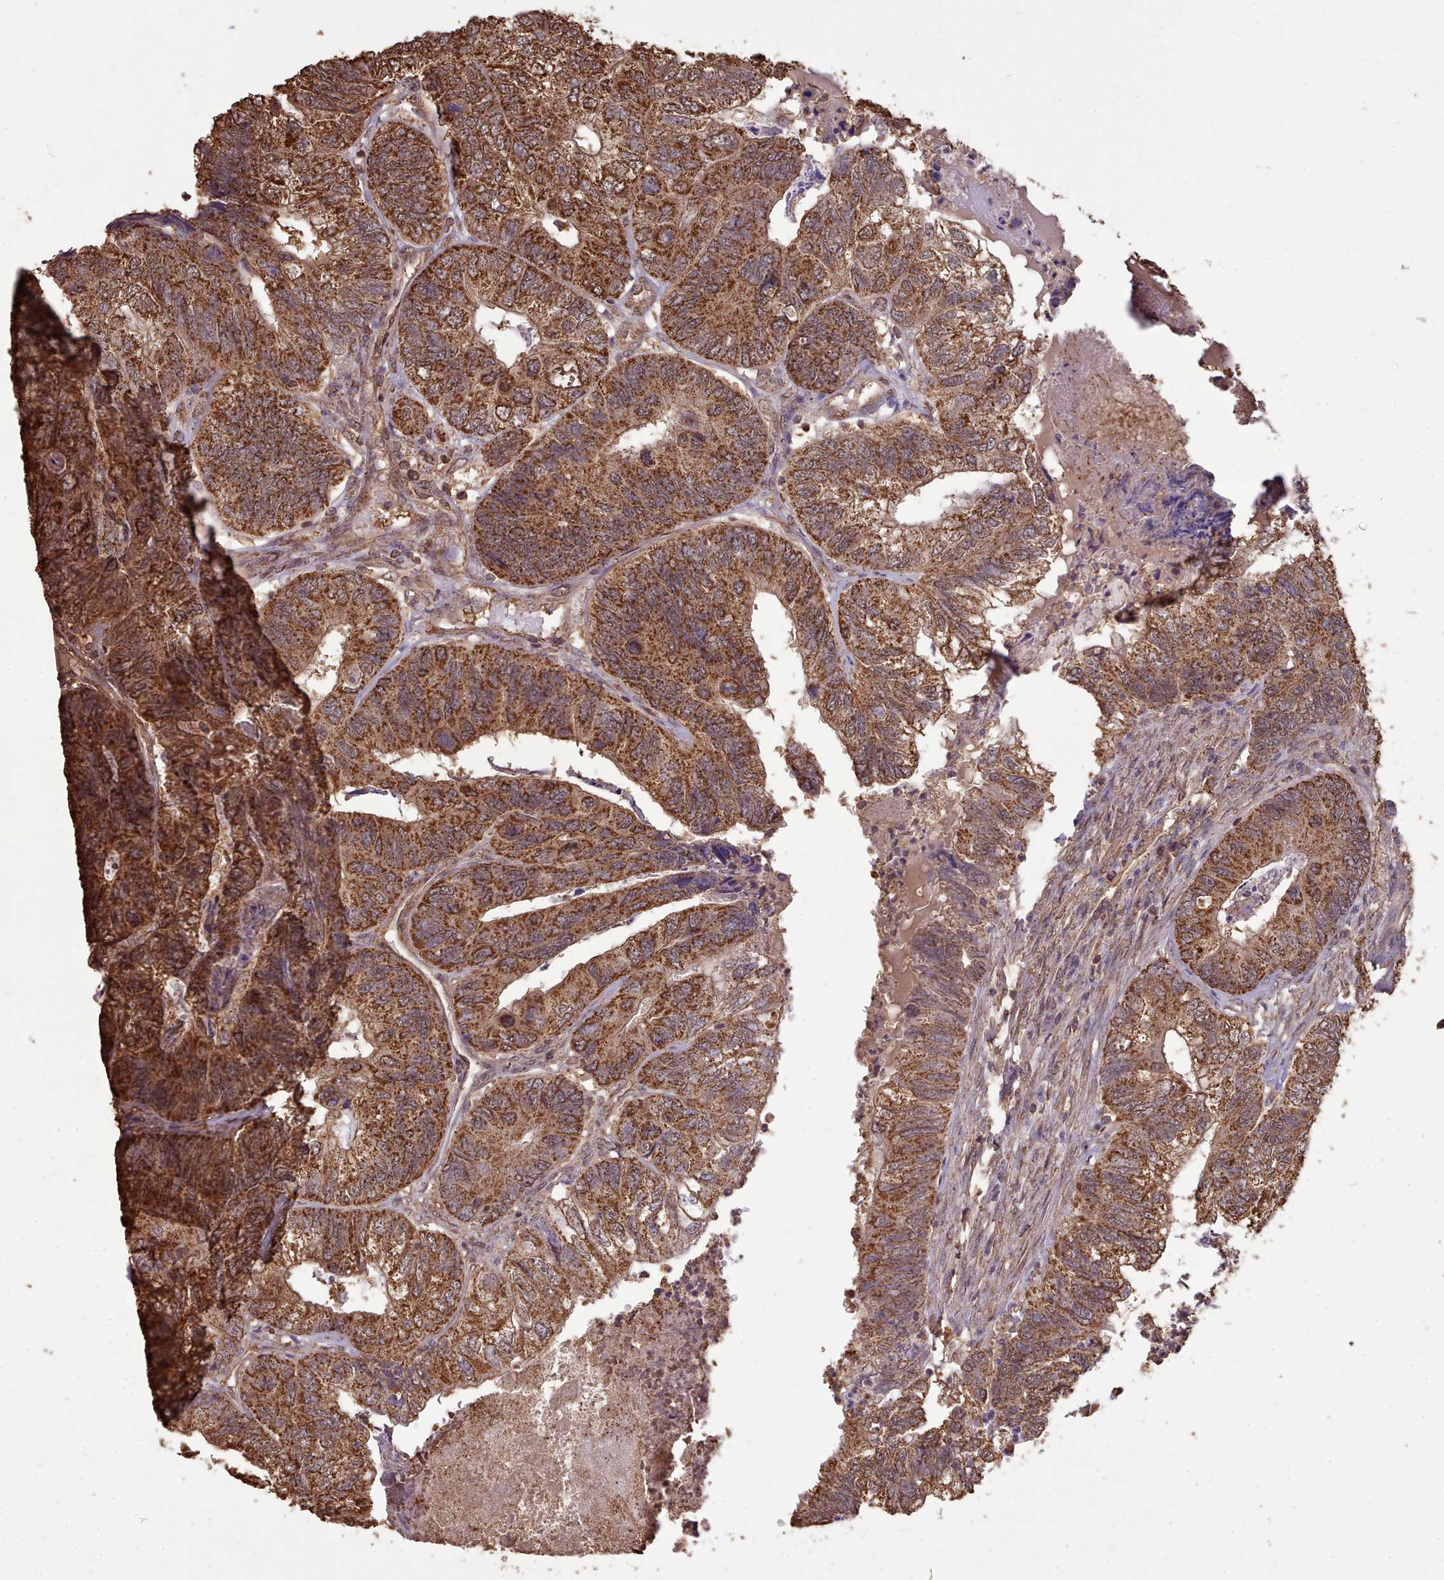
{"staining": {"intensity": "strong", "quantity": ">75%", "location": "cytoplasmic/membranous"}, "tissue": "colorectal cancer", "cell_type": "Tumor cells", "image_type": "cancer", "snomed": [{"axis": "morphology", "description": "Adenocarcinoma, NOS"}, {"axis": "topography", "description": "Colon"}], "caption": "The photomicrograph shows staining of colorectal cancer (adenocarcinoma), revealing strong cytoplasmic/membranous protein positivity (brown color) within tumor cells.", "gene": "METRN", "patient": {"sex": "female", "age": 67}}